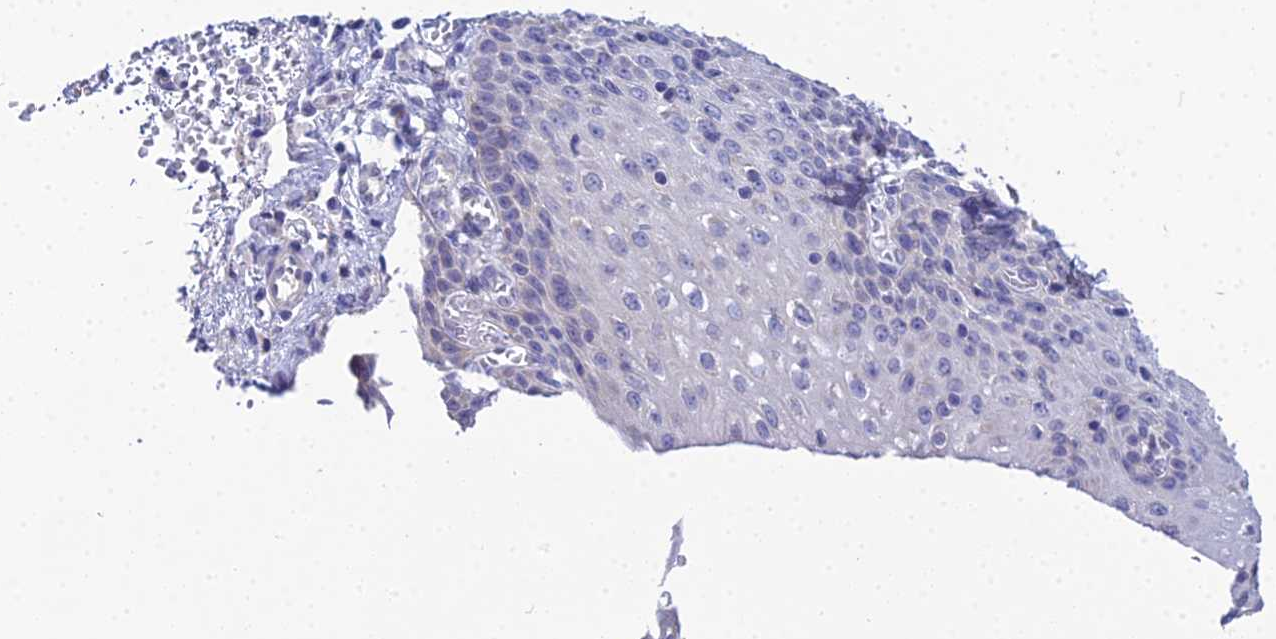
{"staining": {"intensity": "negative", "quantity": "none", "location": "none"}, "tissue": "esophagus", "cell_type": "Squamous epithelial cells", "image_type": "normal", "snomed": [{"axis": "morphology", "description": "Normal tissue, NOS"}, {"axis": "topography", "description": "Esophagus"}], "caption": "Immunohistochemistry (IHC) of benign human esophagus shows no staining in squamous epithelial cells. (Brightfield microscopy of DAB (3,3'-diaminobenzidine) immunohistochemistry at high magnification).", "gene": "ZXDA", "patient": {"sex": "male", "age": 81}}